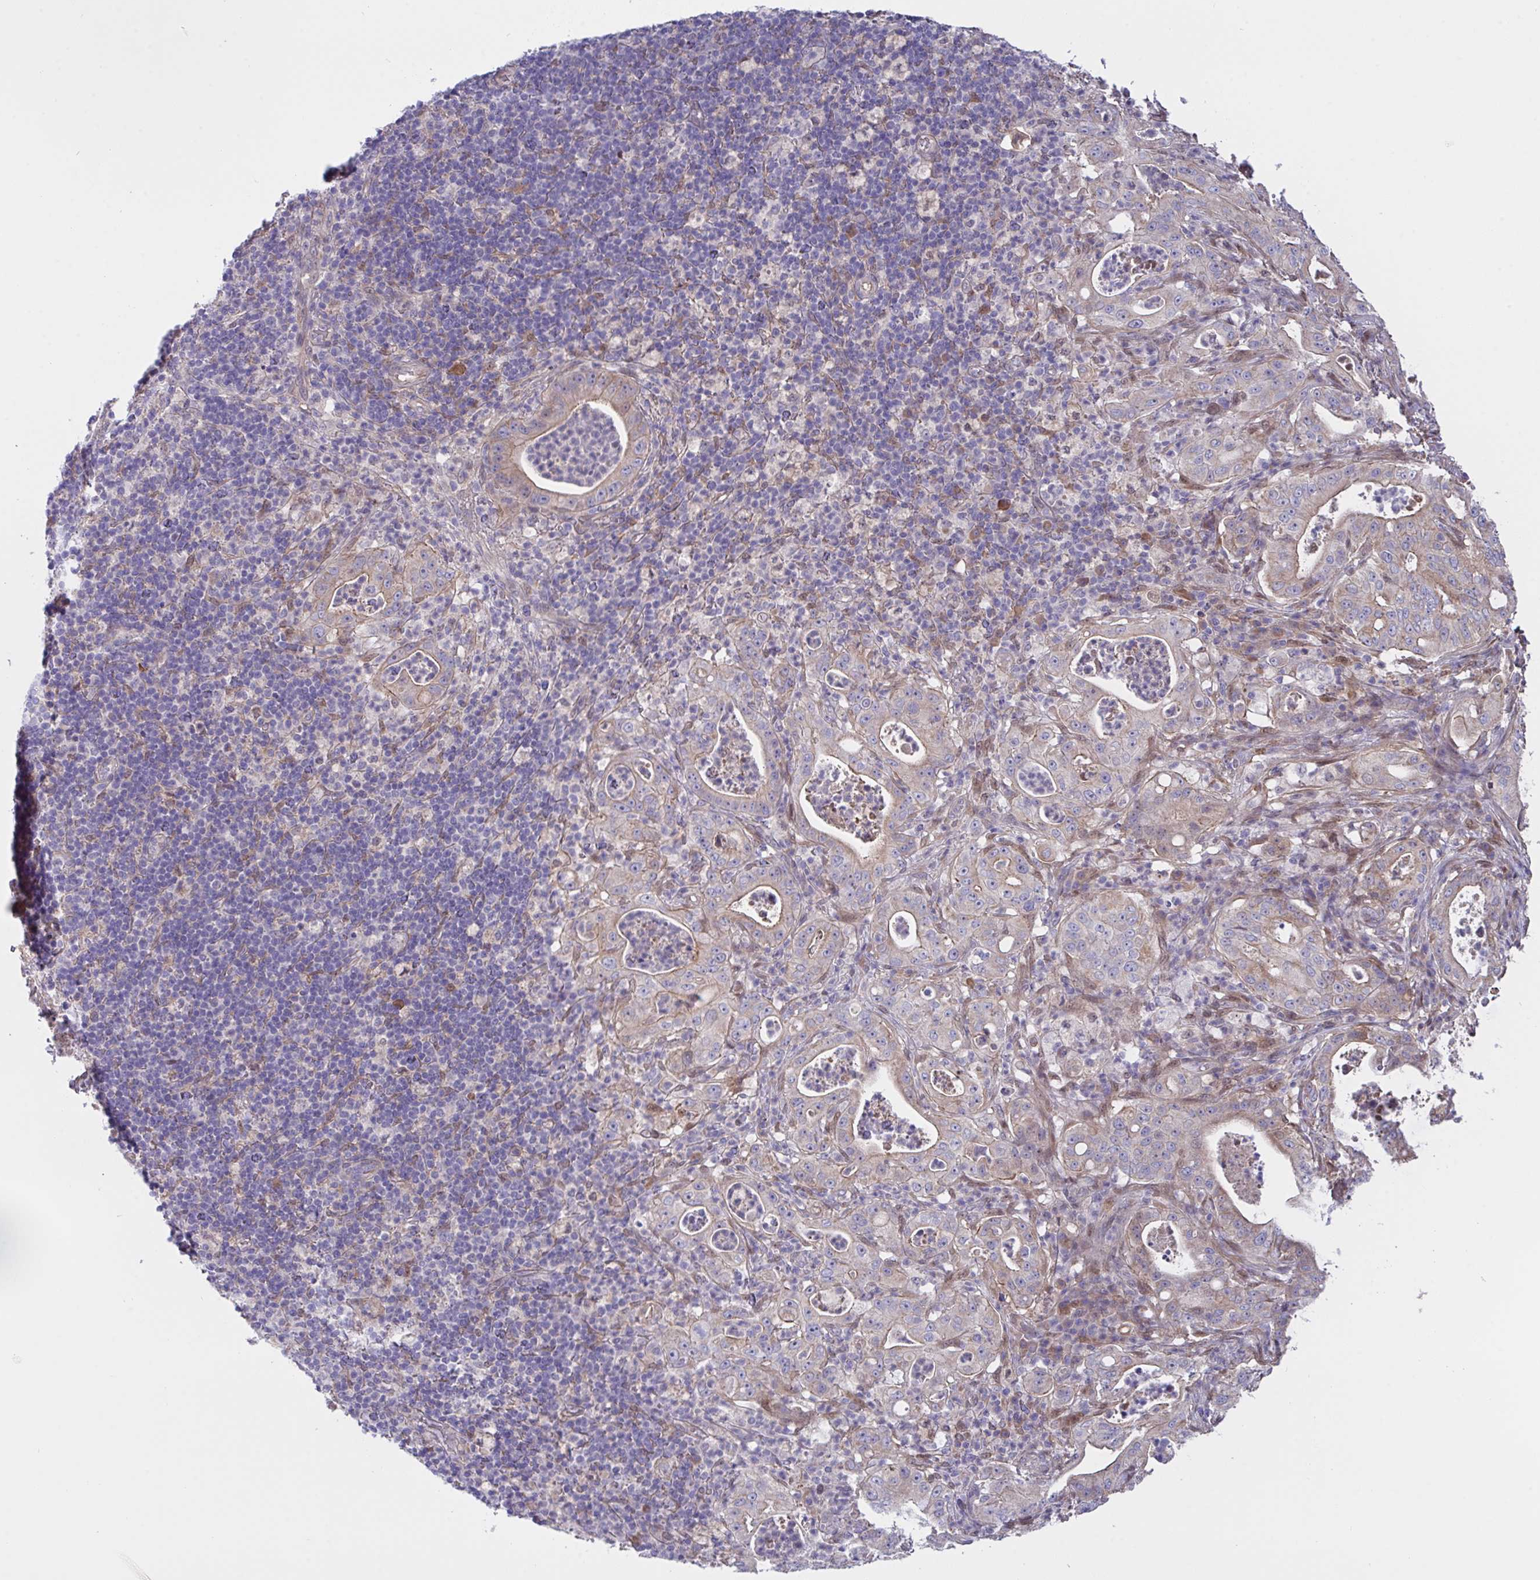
{"staining": {"intensity": "weak", "quantity": "25%-75%", "location": "cytoplasmic/membranous"}, "tissue": "pancreatic cancer", "cell_type": "Tumor cells", "image_type": "cancer", "snomed": [{"axis": "morphology", "description": "Adenocarcinoma, NOS"}, {"axis": "topography", "description": "Pancreas"}], "caption": "This micrograph reveals pancreatic cancer (adenocarcinoma) stained with immunohistochemistry (IHC) to label a protein in brown. The cytoplasmic/membranous of tumor cells show weak positivity for the protein. Nuclei are counter-stained blue.", "gene": "L3HYPDH", "patient": {"sex": "male", "age": 71}}